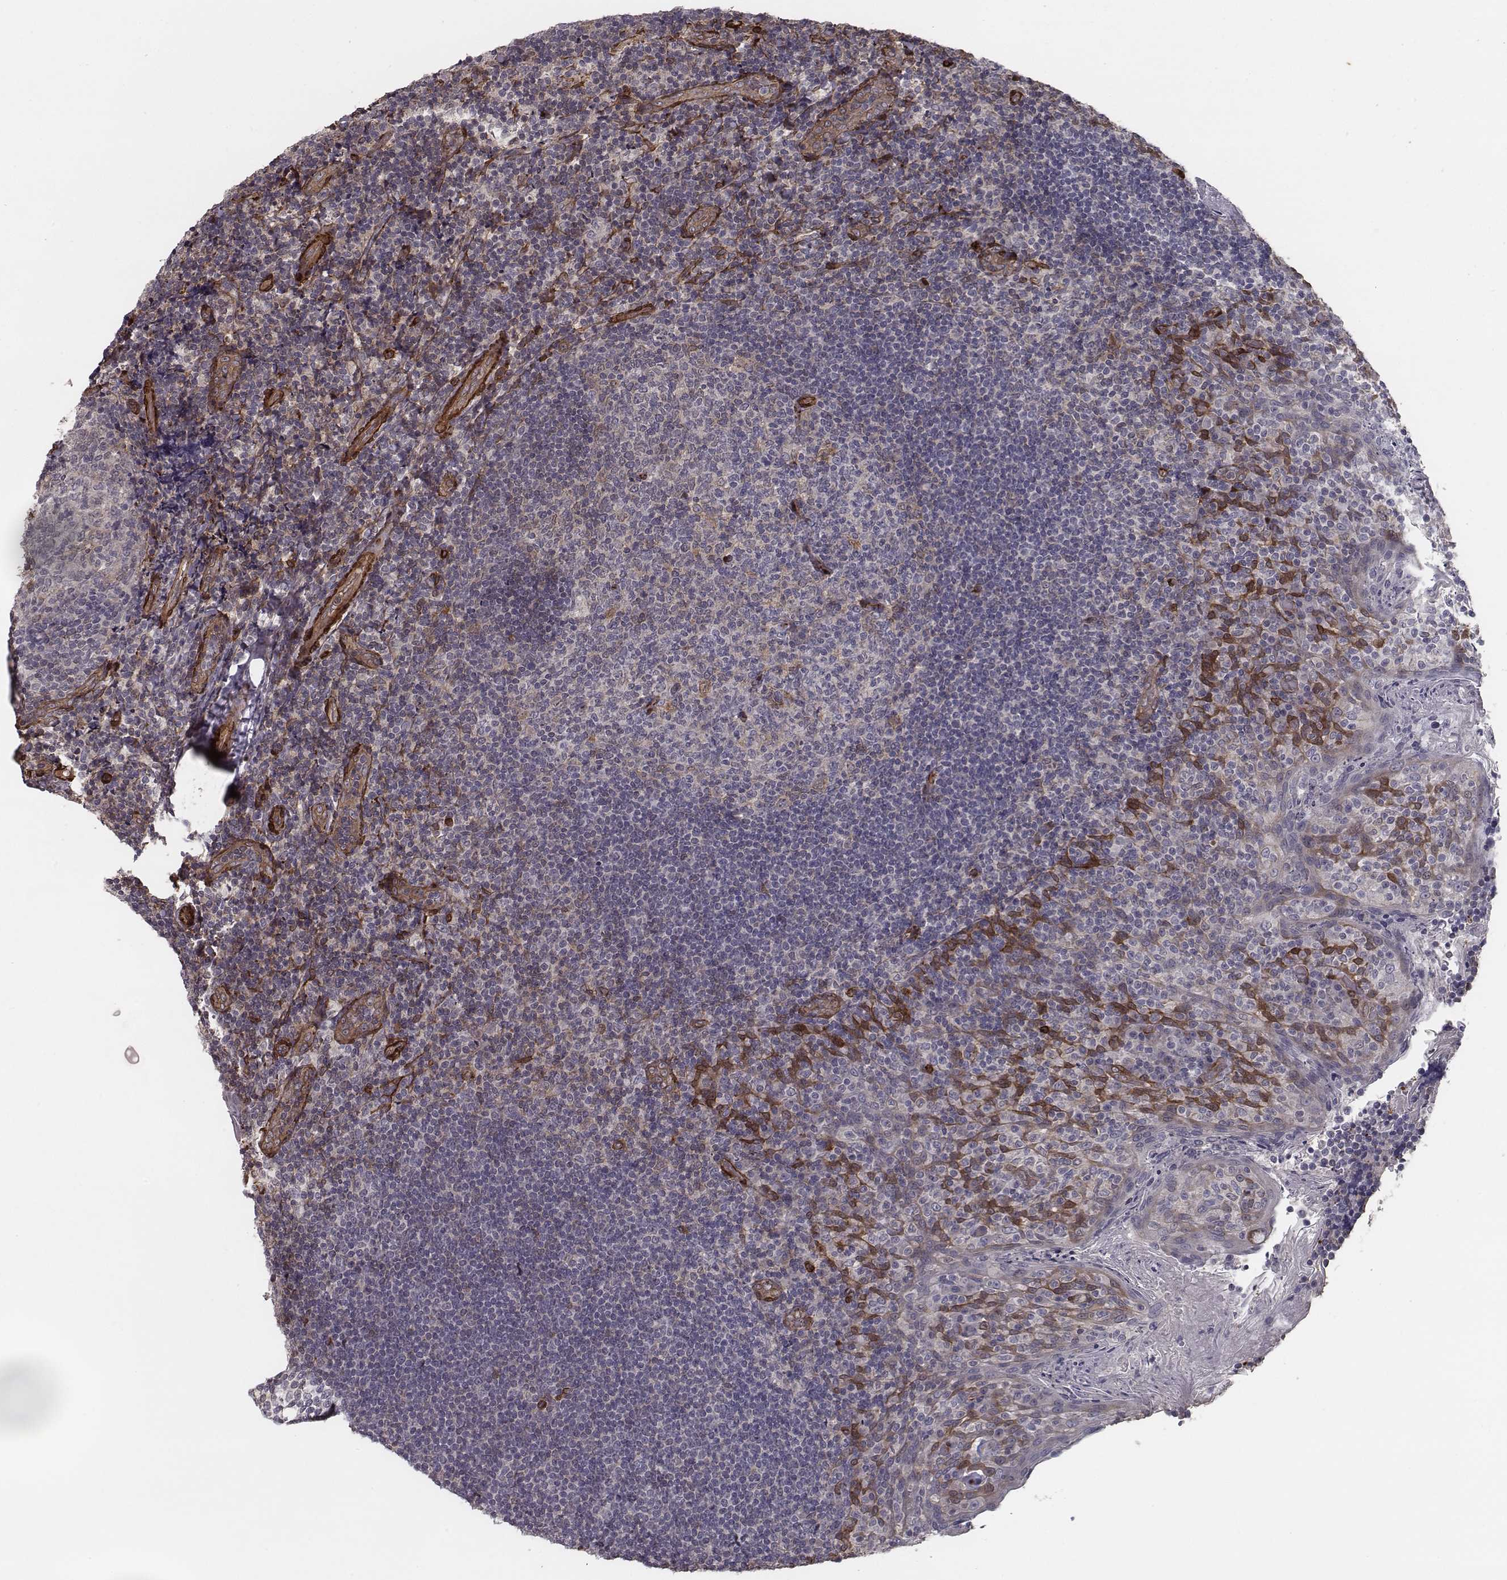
{"staining": {"intensity": "weak", "quantity": "<25%", "location": "cytoplasmic/membranous"}, "tissue": "tonsil", "cell_type": "Germinal center cells", "image_type": "normal", "snomed": [{"axis": "morphology", "description": "Normal tissue, NOS"}, {"axis": "topography", "description": "Tonsil"}], "caption": "This is an IHC photomicrograph of benign human tonsil. There is no positivity in germinal center cells.", "gene": "ISYNA1", "patient": {"sex": "female", "age": 10}}